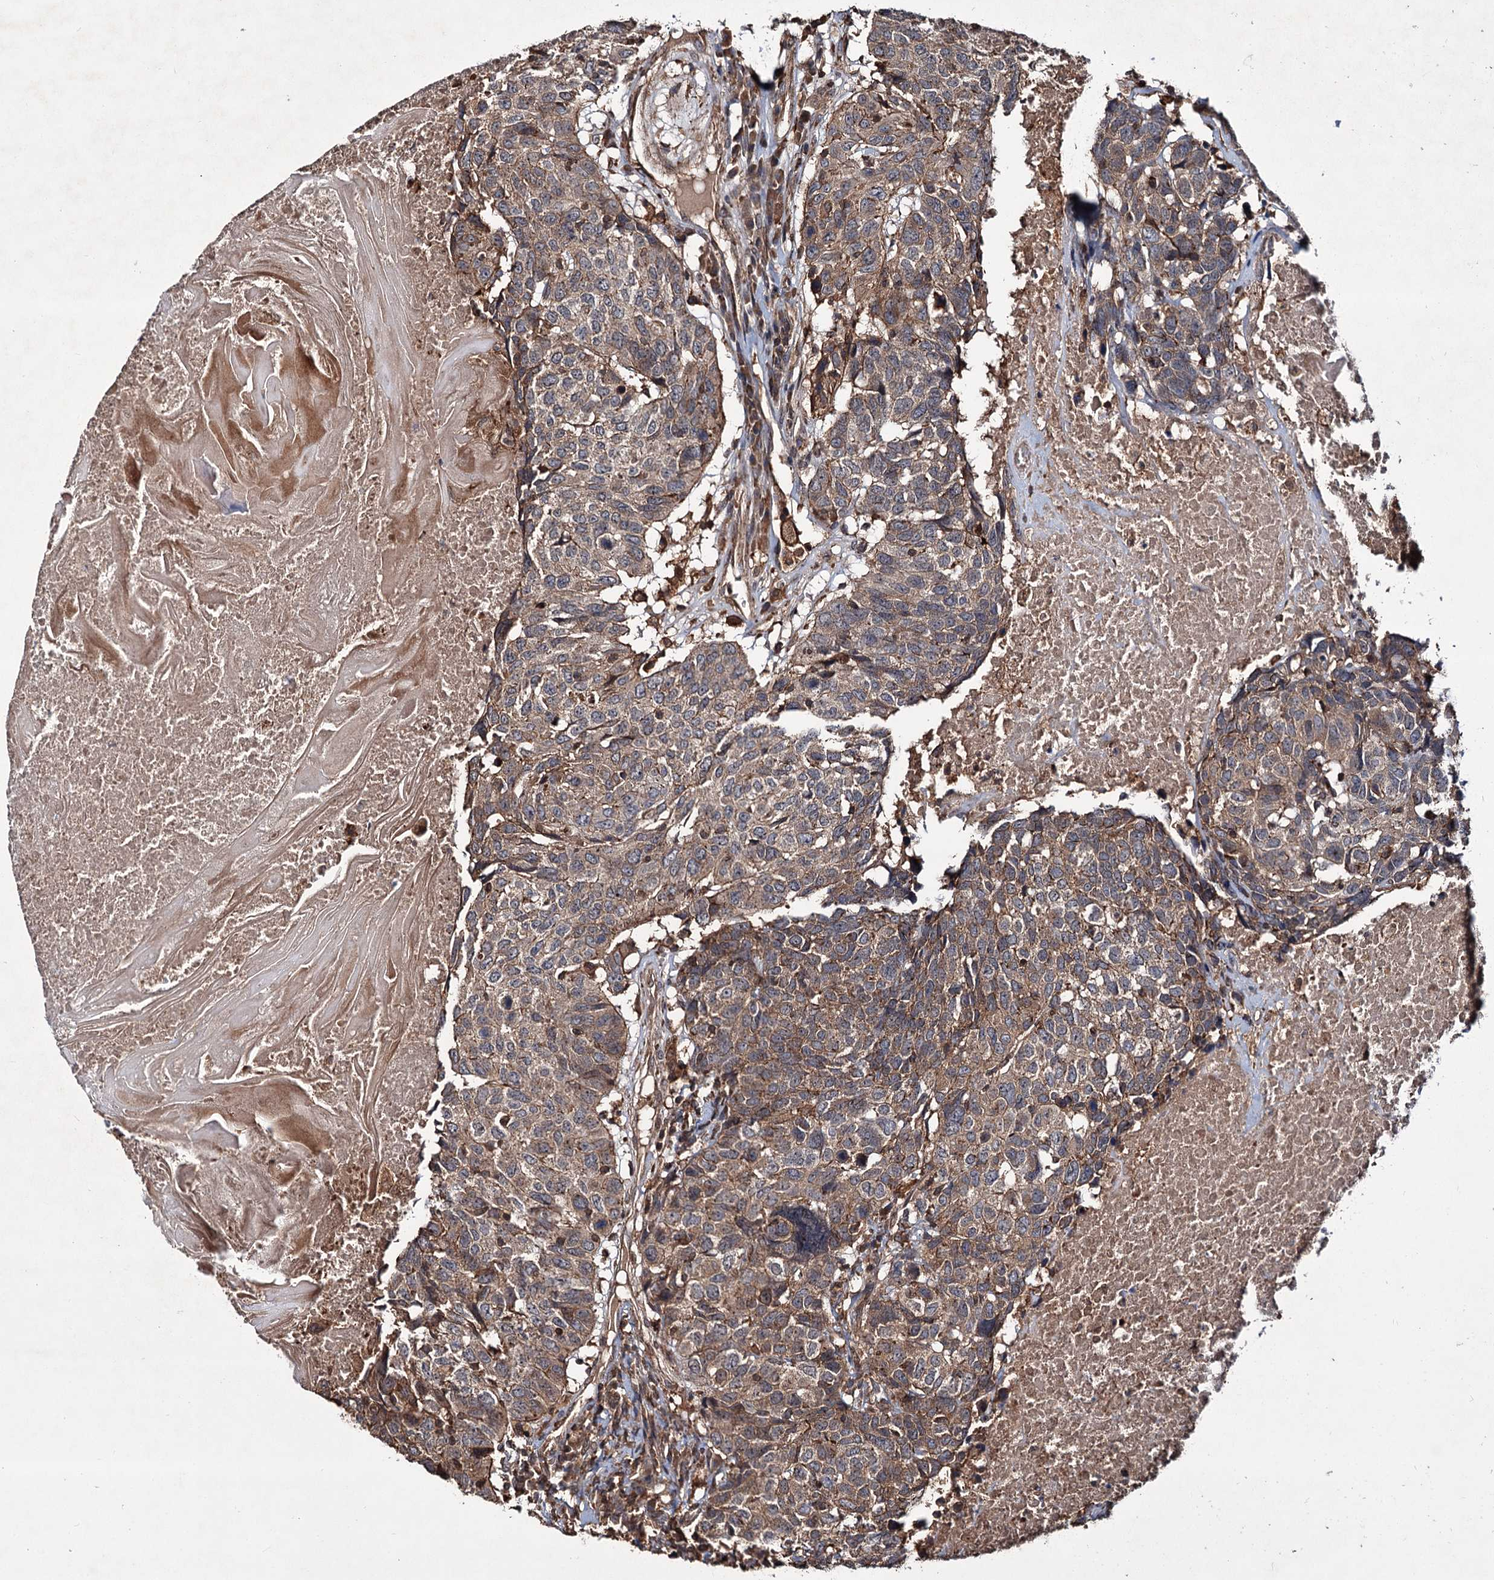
{"staining": {"intensity": "moderate", "quantity": ">75%", "location": "cytoplasmic/membranous"}, "tissue": "head and neck cancer", "cell_type": "Tumor cells", "image_type": "cancer", "snomed": [{"axis": "morphology", "description": "Squamous cell carcinoma, NOS"}, {"axis": "topography", "description": "Head-Neck"}], "caption": "Human head and neck squamous cell carcinoma stained with a brown dye exhibits moderate cytoplasmic/membranous positive positivity in approximately >75% of tumor cells.", "gene": "GRIP1", "patient": {"sex": "male", "age": 66}}